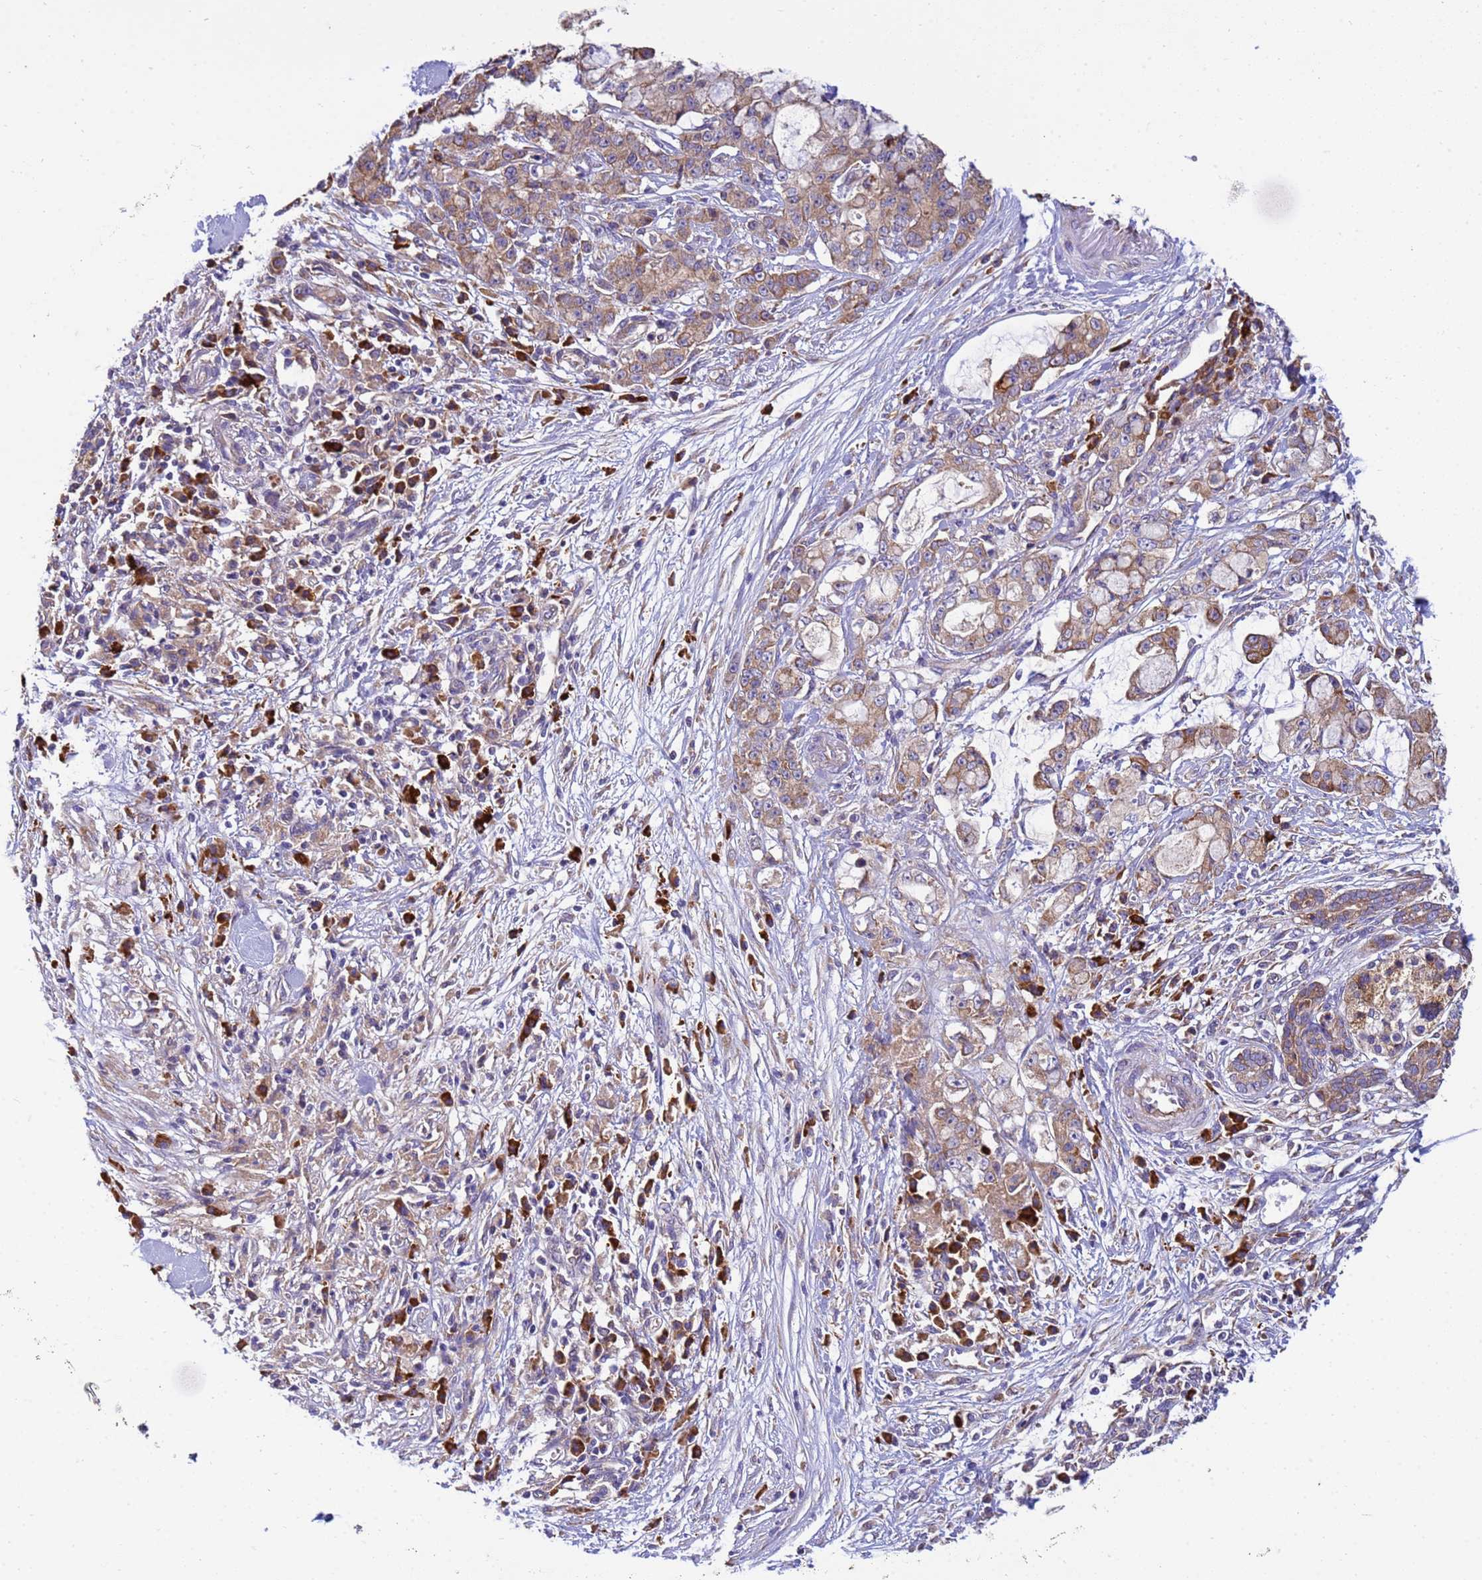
{"staining": {"intensity": "moderate", "quantity": ">75%", "location": "cytoplasmic/membranous"}, "tissue": "pancreatic cancer", "cell_type": "Tumor cells", "image_type": "cancer", "snomed": [{"axis": "morphology", "description": "Adenocarcinoma, NOS"}, {"axis": "topography", "description": "Pancreas"}], "caption": "This image demonstrates pancreatic cancer stained with immunohistochemistry to label a protein in brown. The cytoplasmic/membranous of tumor cells show moderate positivity for the protein. Nuclei are counter-stained blue.", "gene": "THAP5", "patient": {"sex": "female", "age": 73}}